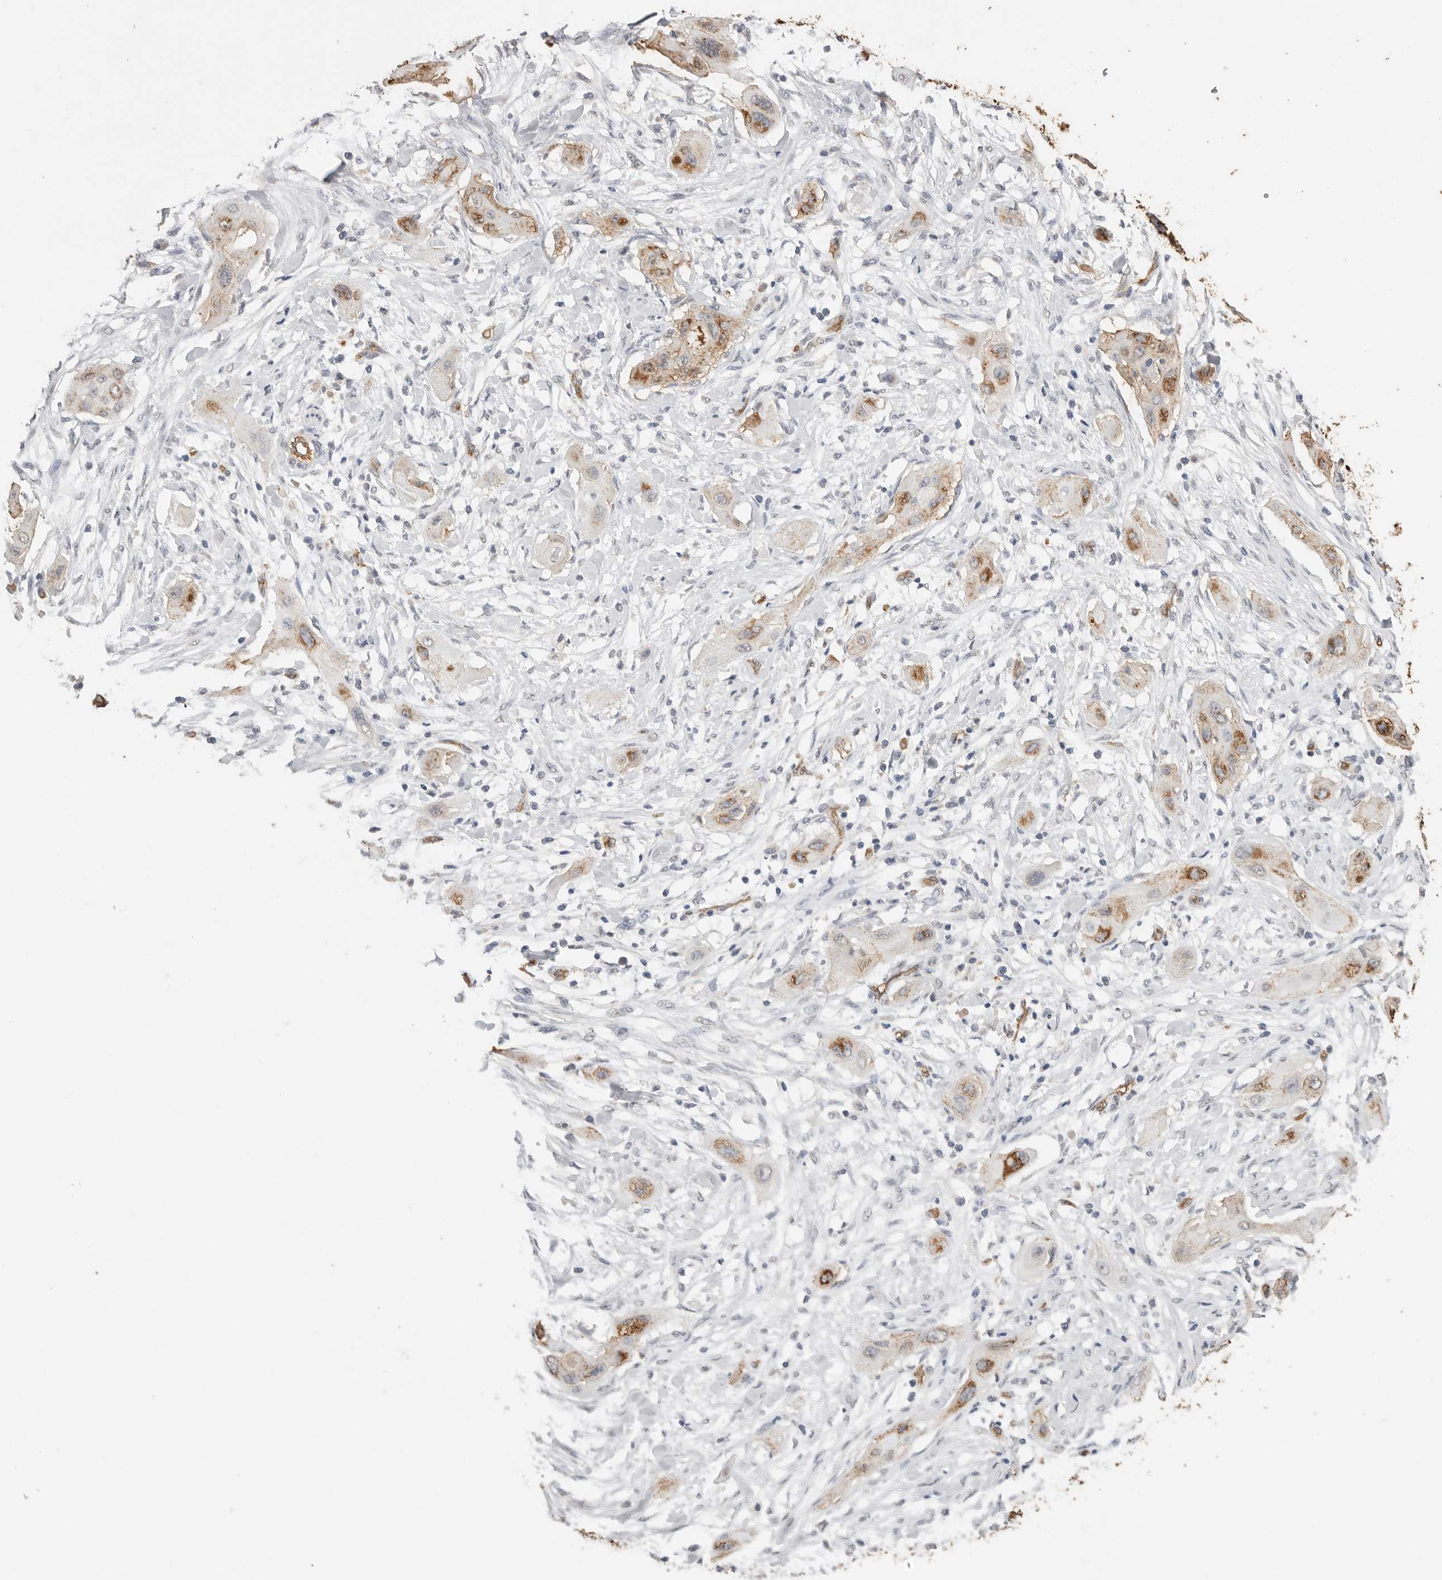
{"staining": {"intensity": "moderate", "quantity": "25%-75%", "location": "cytoplasmic/membranous"}, "tissue": "lung cancer", "cell_type": "Tumor cells", "image_type": "cancer", "snomed": [{"axis": "morphology", "description": "Squamous cell carcinoma, NOS"}, {"axis": "topography", "description": "Lung"}], "caption": "An IHC micrograph of tumor tissue is shown. Protein staining in brown labels moderate cytoplasmic/membranous positivity in lung squamous cell carcinoma within tumor cells. (DAB (3,3'-diaminobenzidine) IHC with brightfield microscopy, high magnification).", "gene": "IL27", "patient": {"sex": "female", "age": 47}}